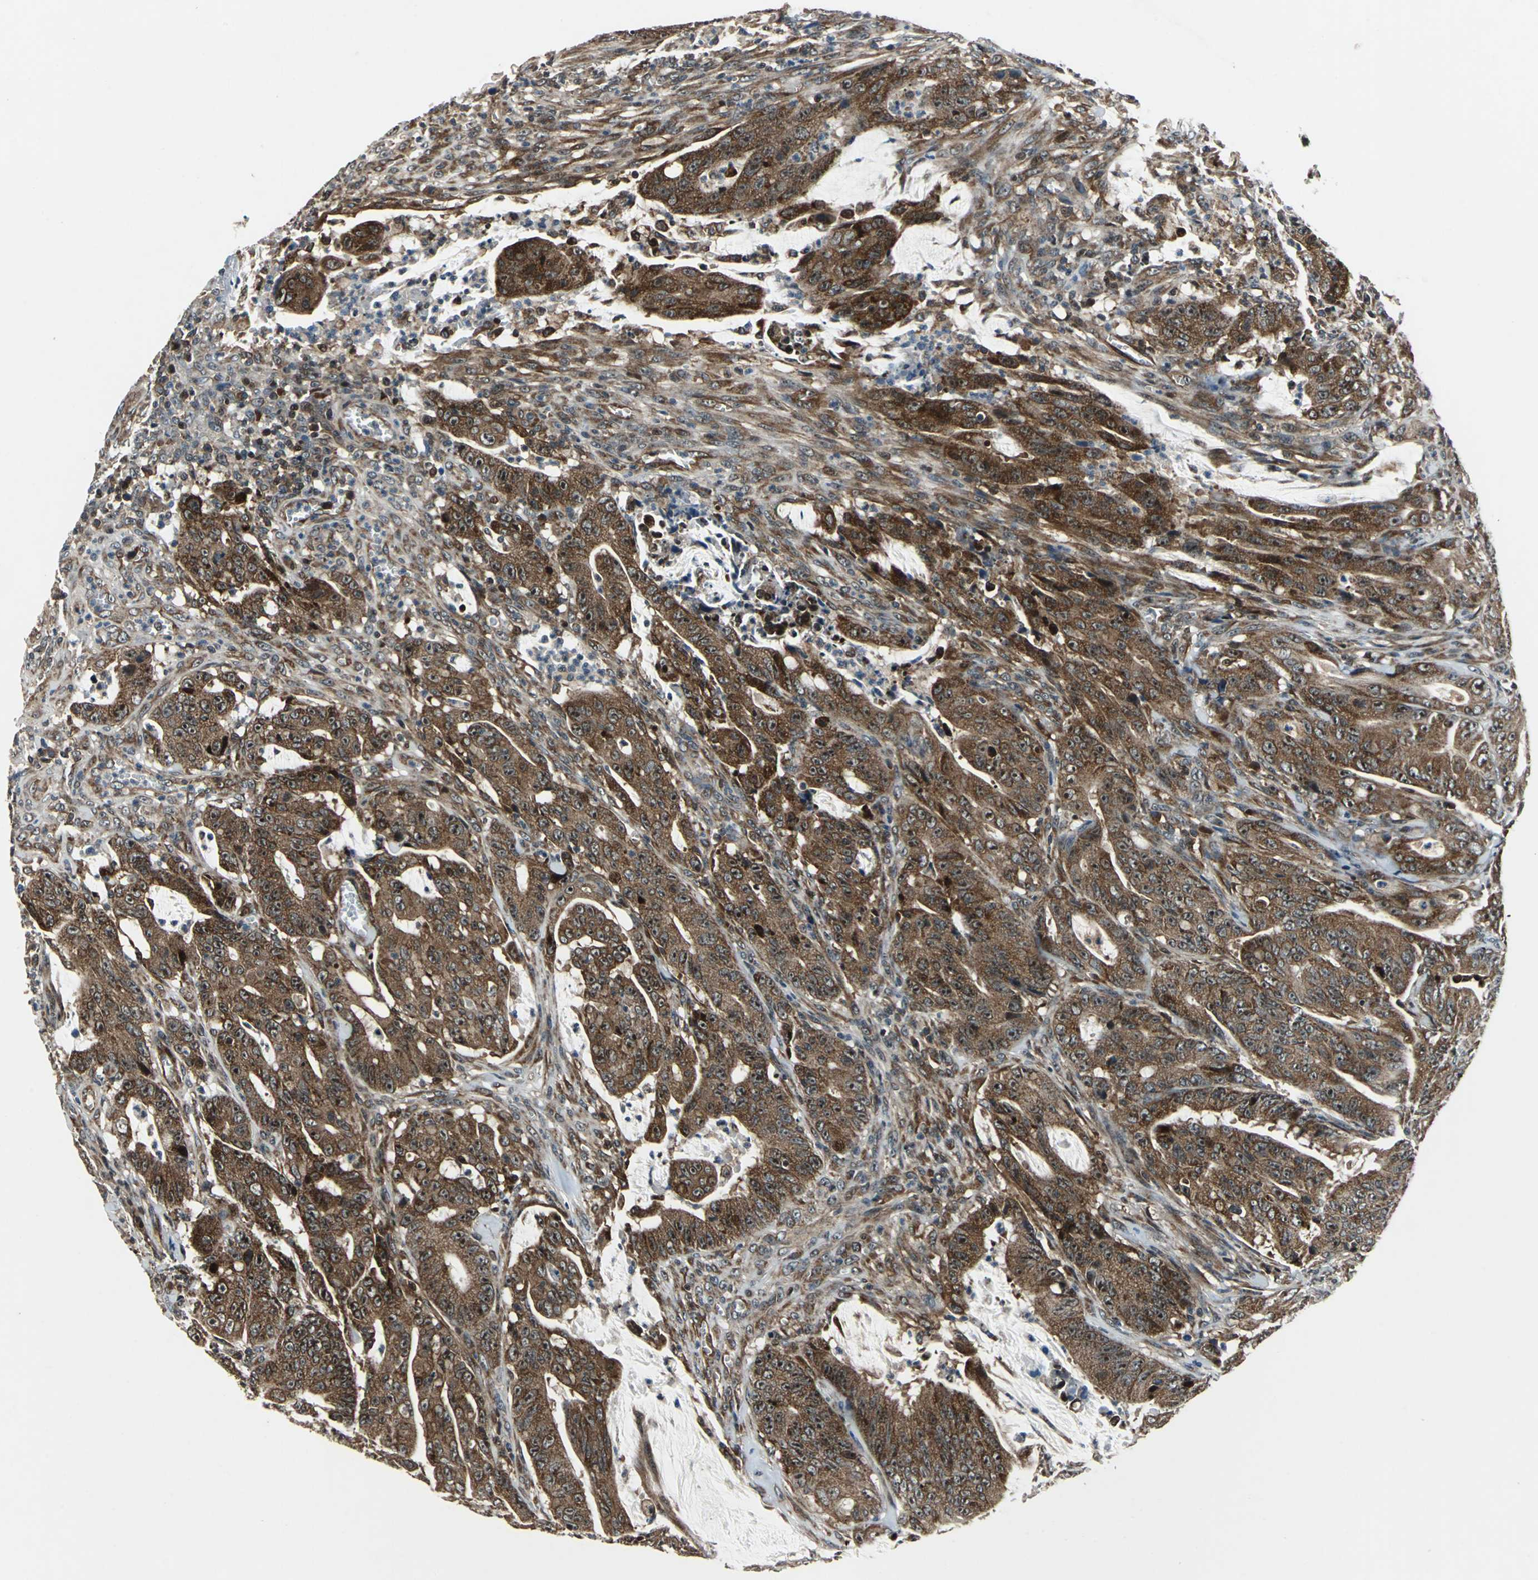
{"staining": {"intensity": "strong", "quantity": ">75%", "location": "cytoplasmic/membranous"}, "tissue": "colorectal cancer", "cell_type": "Tumor cells", "image_type": "cancer", "snomed": [{"axis": "morphology", "description": "Adenocarcinoma, NOS"}, {"axis": "topography", "description": "Colon"}], "caption": "Colorectal cancer (adenocarcinoma) stained with a protein marker shows strong staining in tumor cells.", "gene": "AATF", "patient": {"sex": "male", "age": 45}}